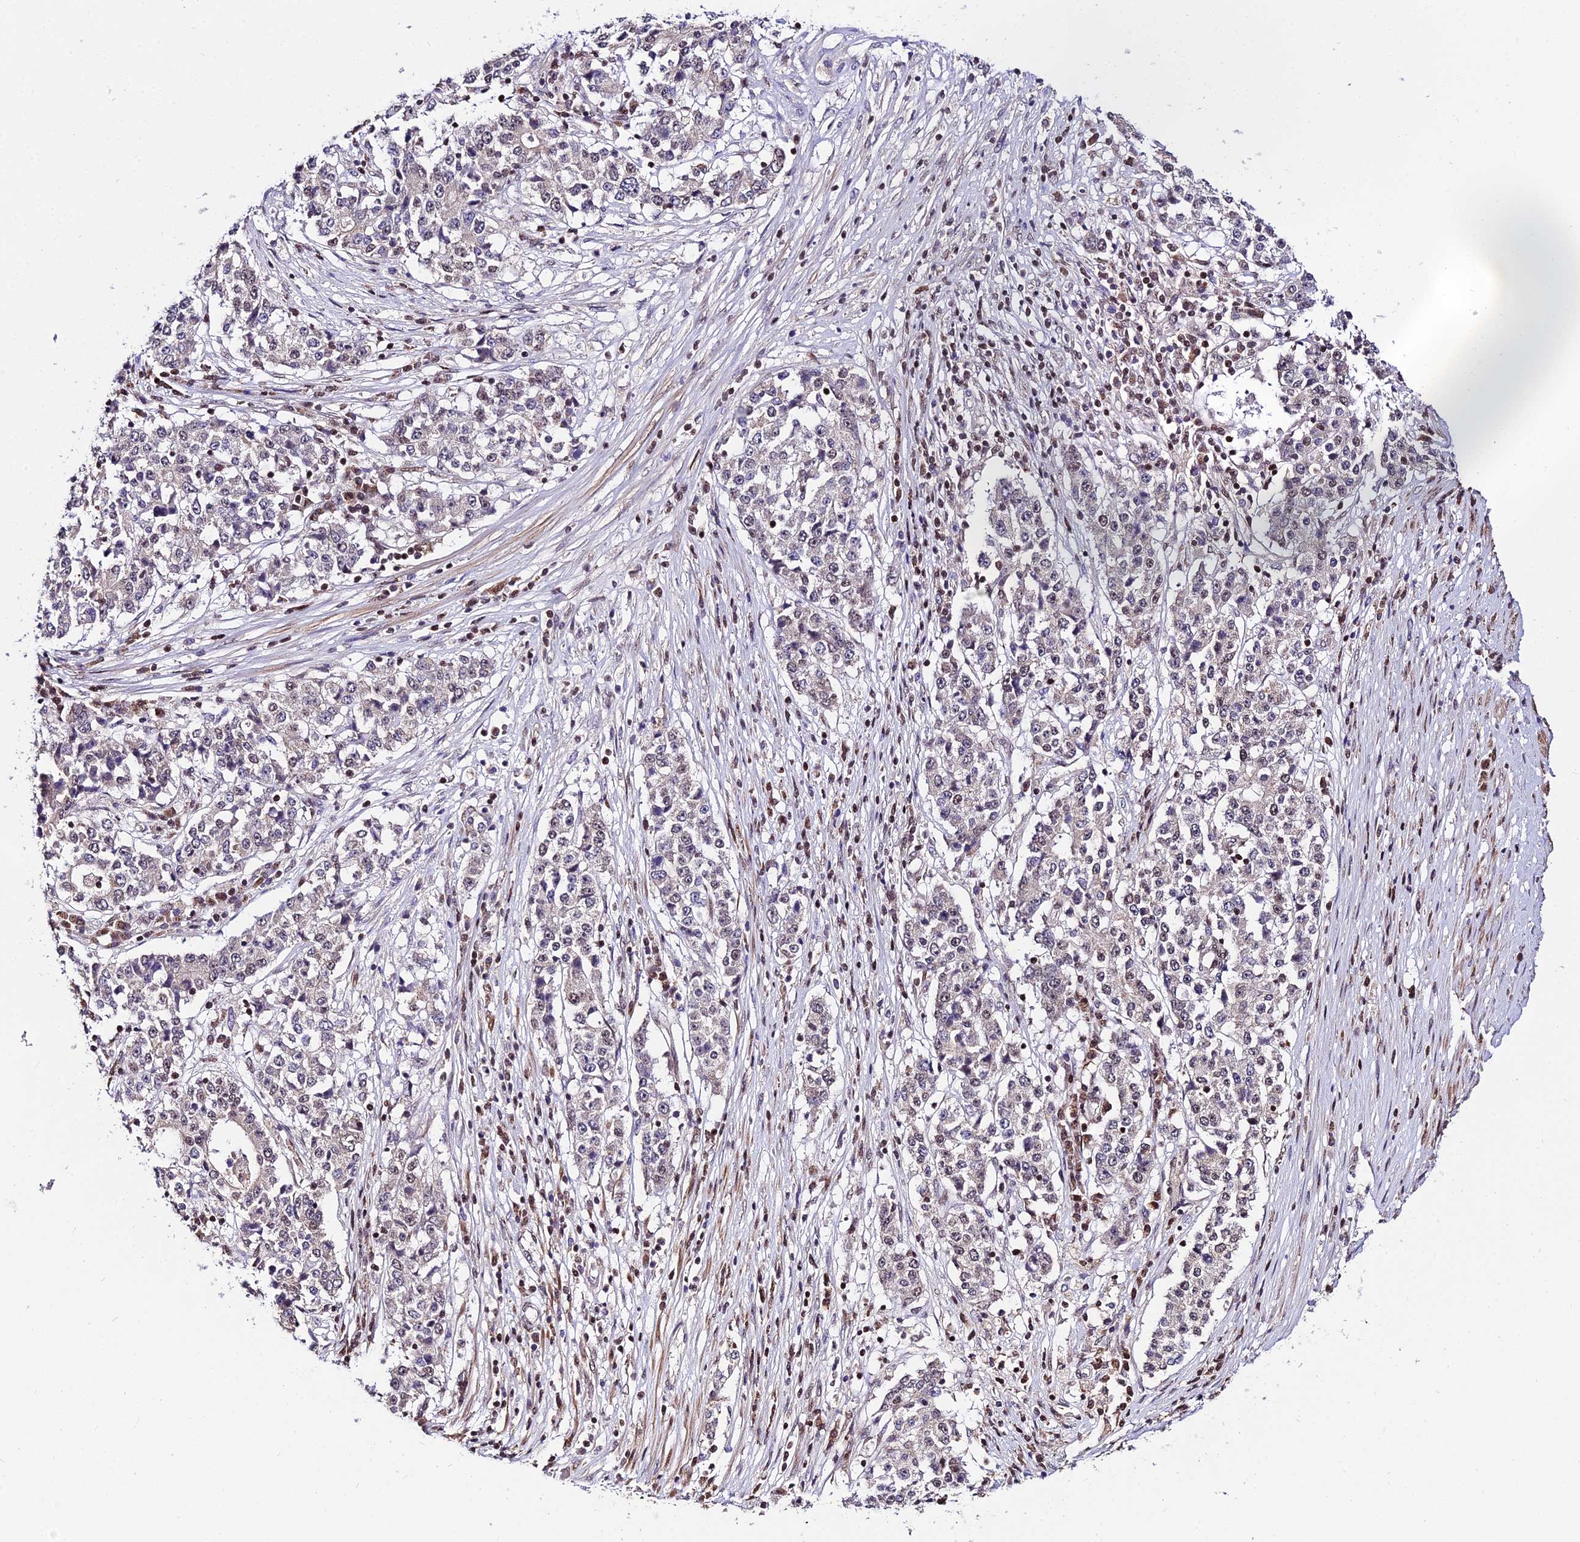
{"staining": {"intensity": "weak", "quantity": "<25%", "location": "nuclear"}, "tissue": "stomach cancer", "cell_type": "Tumor cells", "image_type": "cancer", "snomed": [{"axis": "morphology", "description": "Adenocarcinoma, NOS"}, {"axis": "topography", "description": "Stomach"}], "caption": "This image is of stomach adenocarcinoma stained with immunohistochemistry (IHC) to label a protein in brown with the nuclei are counter-stained blue. There is no staining in tumor cells. The staining was performed using DAB to visualize the protein expression in brown, while the nuclei were stained in blue with hematoxylin (Magnification: 20x).", "gene": "CIB3", "patient": {"sex": "male", "age": 59}}